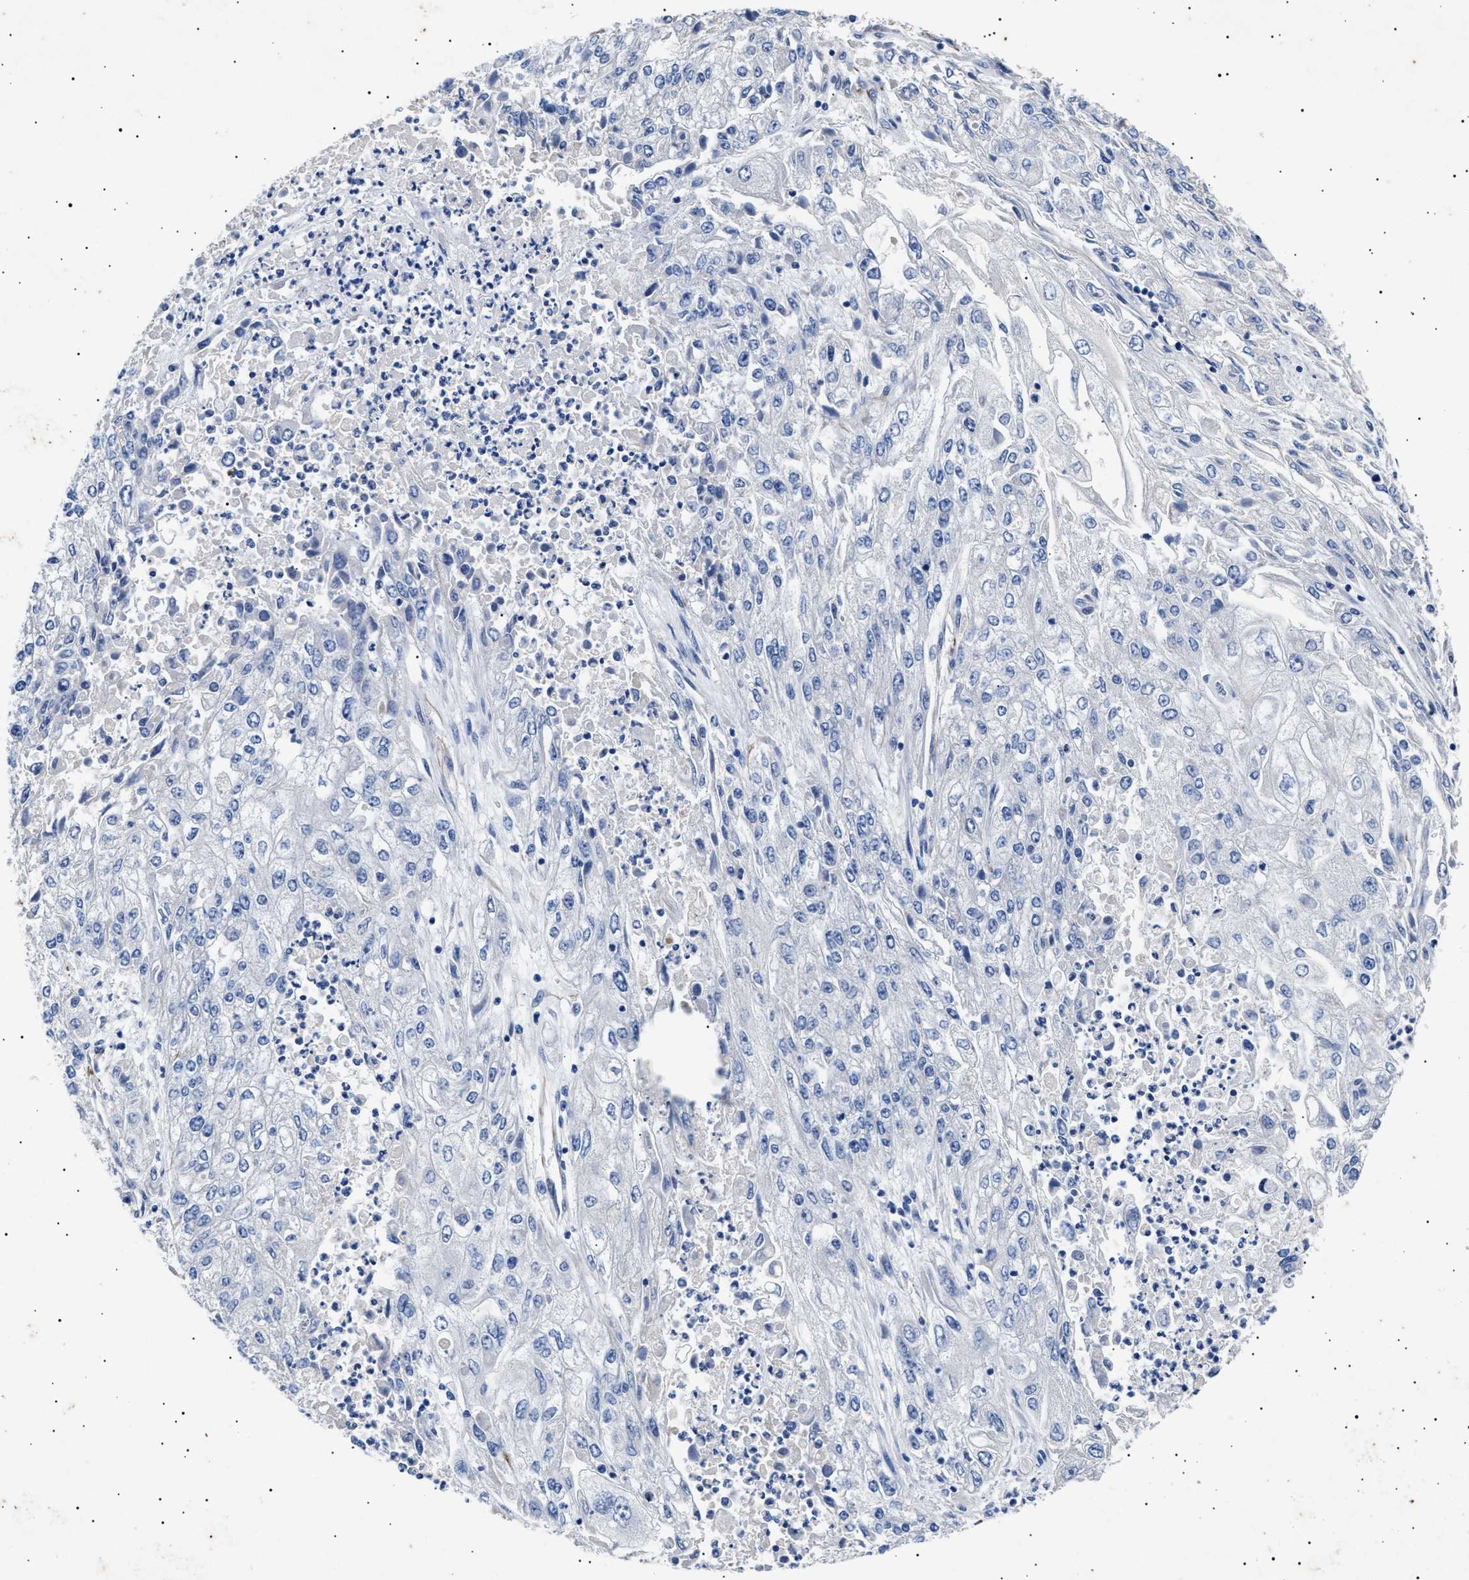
{"staining": {"intensity": "negative", "quantity": "none", "location": "none"}, "tissue": "endometrial cancer", "cell_type": "Tumor cells", "image_type": "cancer", "snomed": [{"axis": "morphology", "description": "Adenocarcinoma, NOS"}, {"axis": "topography", "description": "Endometrium"}], "caption": "Tumor cells are negative for protein expression in human endometrial cancer. (Brightfield microscopy of DAB (3,3'-diaminobenzidine) immunohistochemistry at high magnification).", "gene": "OLFML2A", "patient": {"sex": "female", "age": 49}}